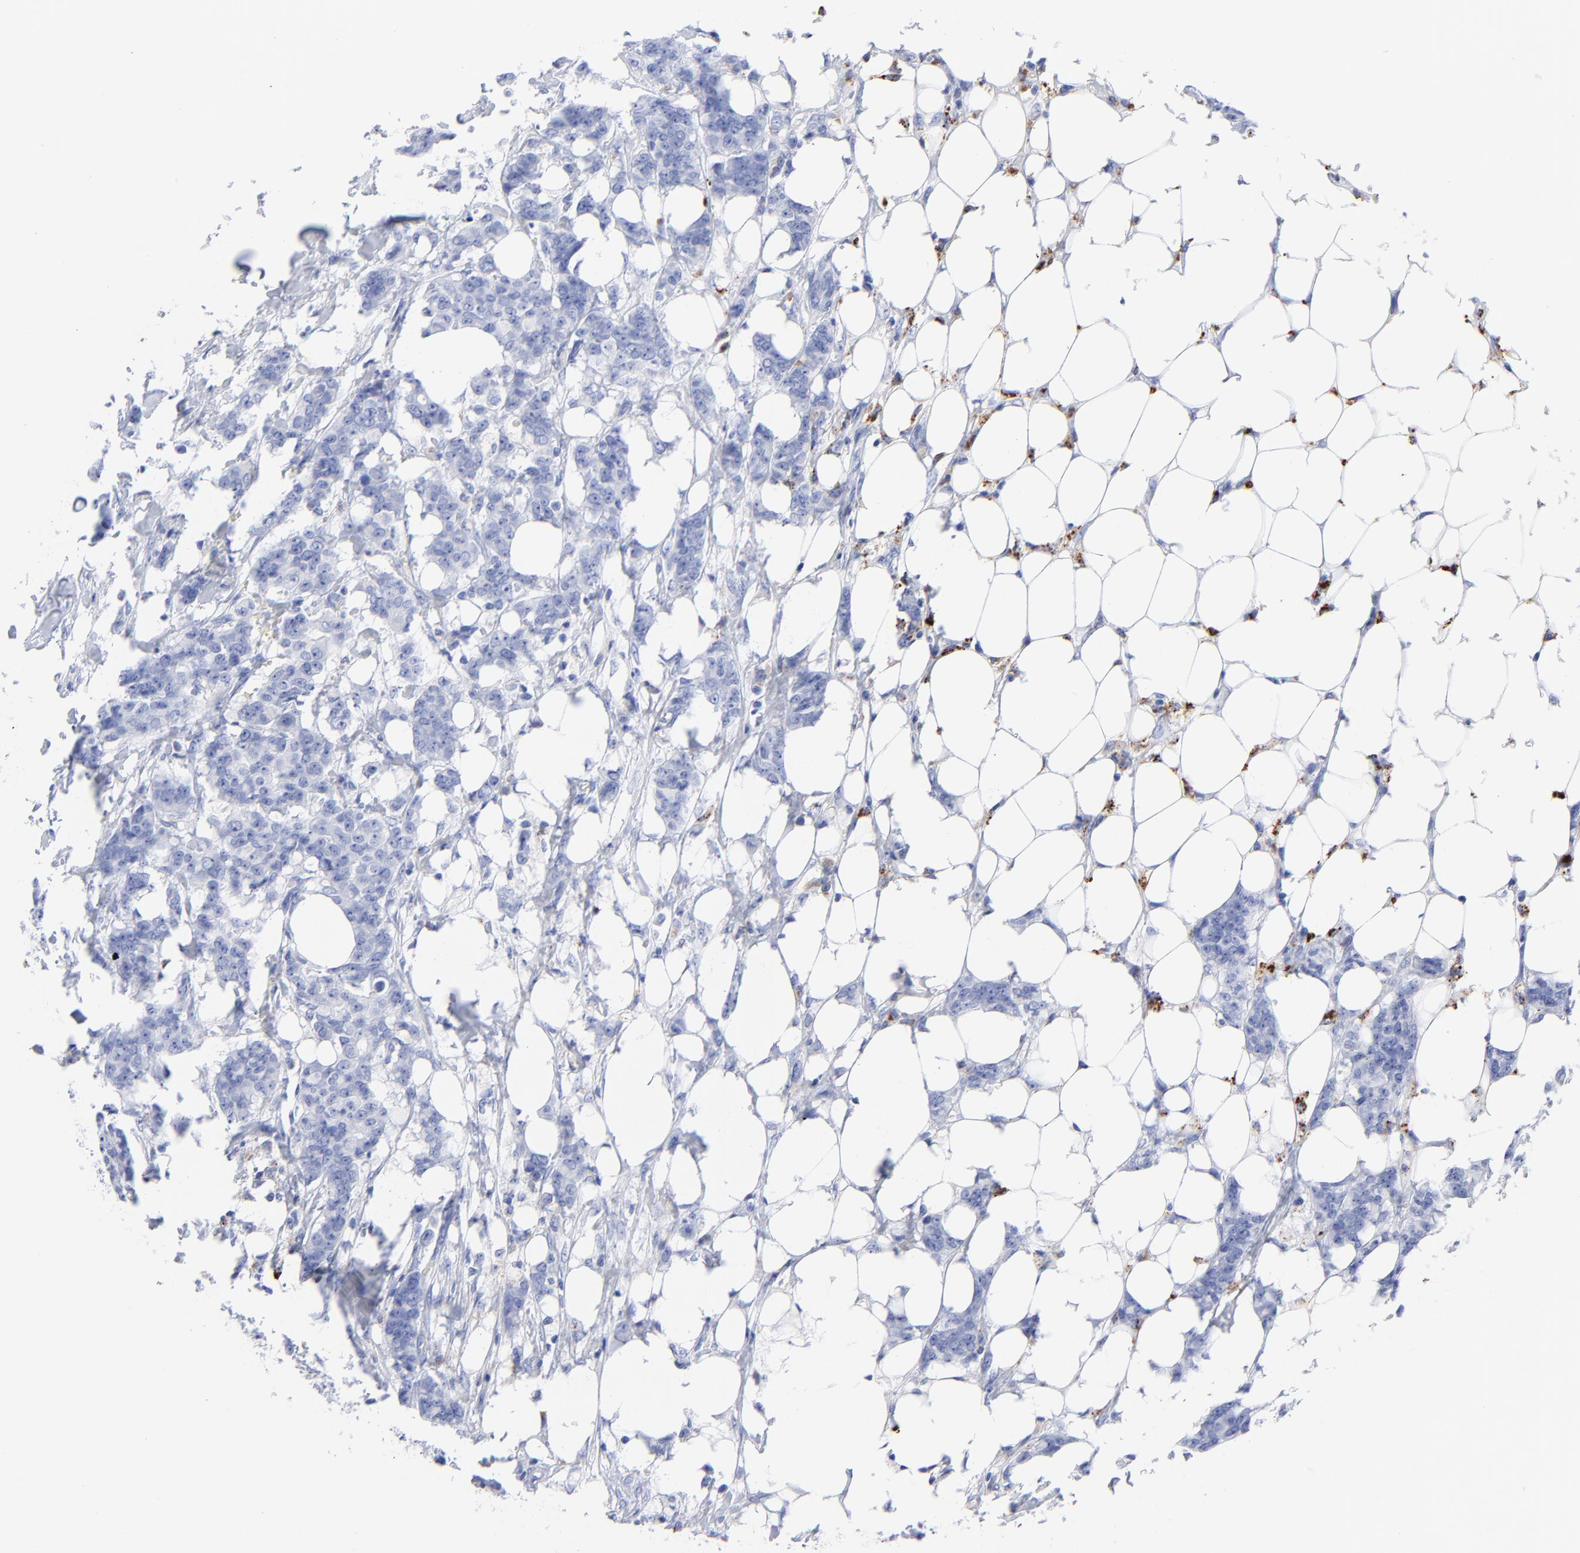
{"staining": {"intensity": "negative", "quantity": "none", "location": "none"}, "tissue": "breast cancer", "cell_type": "Tumor cells", "image_type": "cancer", "snomed": [{"axis": "morphology", "description": "Duct carcinoma"}, {"axis": "topography", "description": "Breast"}], "caption": "IHC histopathology image of neoplastic tissue: human breast intraductal carcinoma stained with DAB demonstrates no significant protein staining in tumor cells.", "gene": "CPVL", "patient": {"sex": "female", "age": 40}}